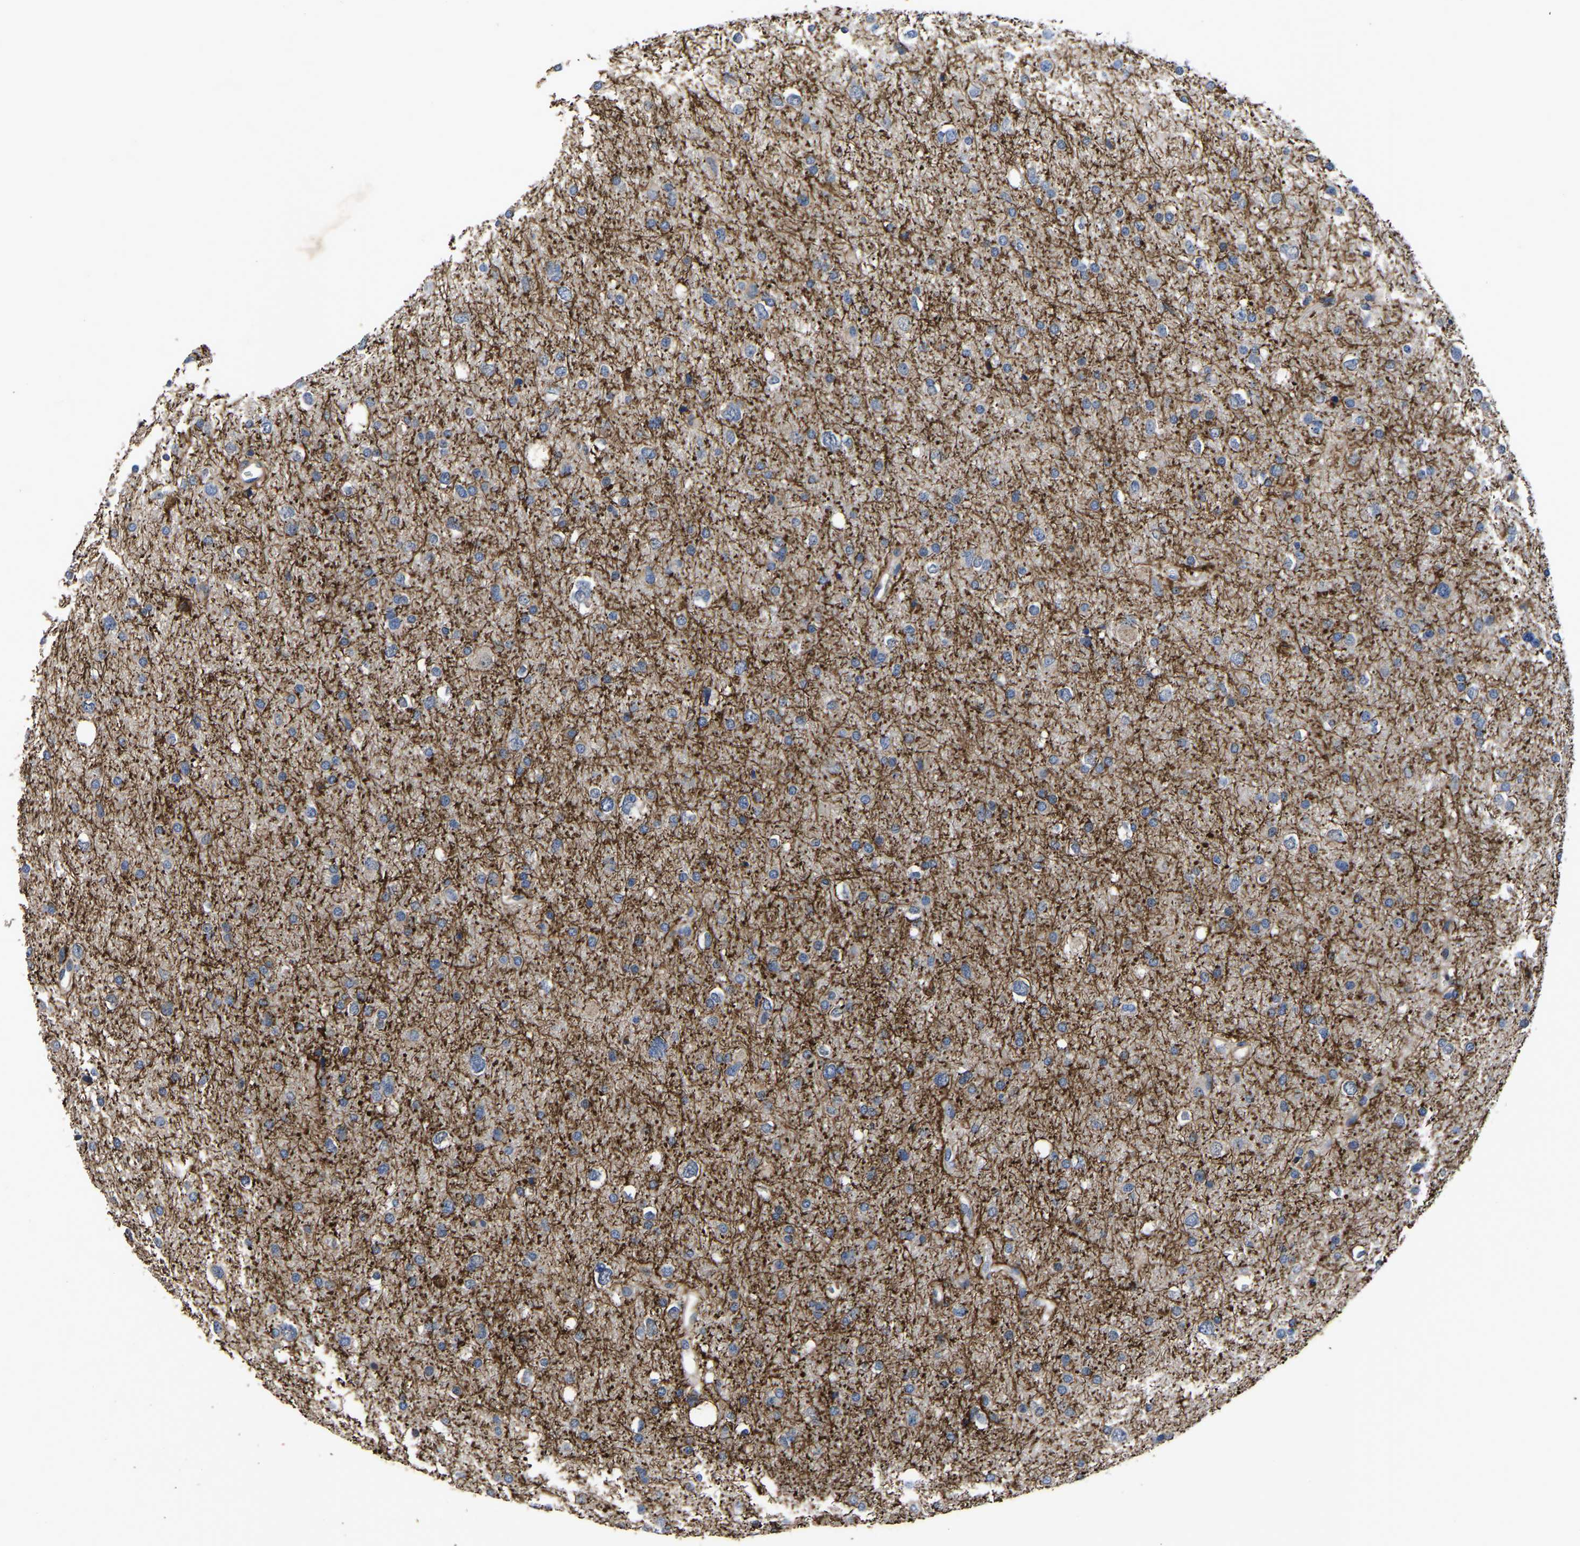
{"staining": {"intensity": "negative", "quantity": "none", "location": "none"}, "tissue": "glioma", "cell_type": "Tumor cells", "image_type": "cancer", "snomed": [{"axis": "morphology", "description": "Glioma, malignant, Low grade"}, {"axis": "topography", "description": "Brain"}], "caption": "High magnification brightfield microscopy of low-grade glioma (malignant) stained with DAB (brown) and counterstained with hematoxylin (blue): tumor cells show no significant staining. The staining is performed using DAB (3,3'-diaminobenzidine) brown chromogen with nuclei counter-stained in using hematoxylin.", "gene": "PDLIM7", "patient": {"sex": "female", "age": 37}}